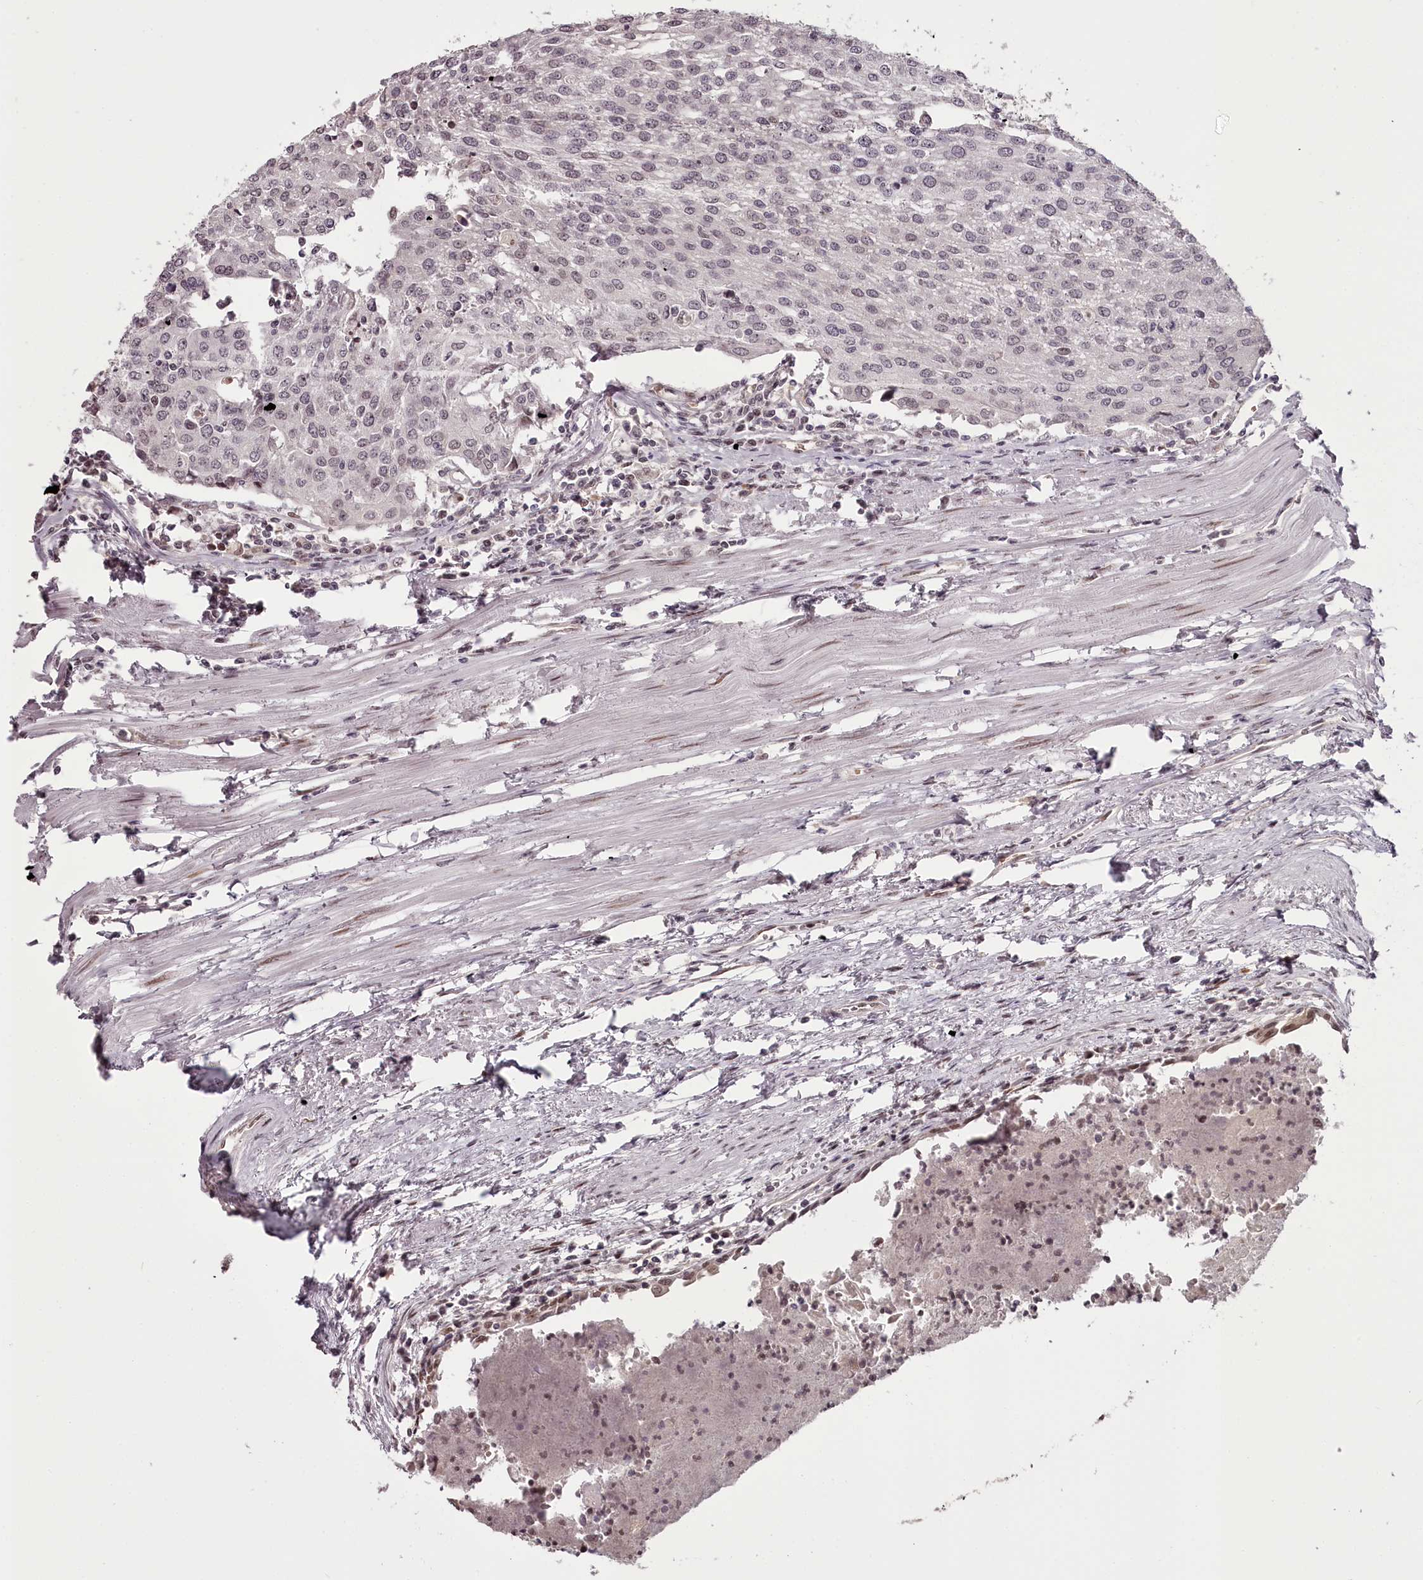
{"staining": {"intensity": "negative", "quantity": "none", "location": "none"}, "tissue": "urothelial cancer", "cell_type": "Tumor cells", "image_type": "cancer", "snomed": [{"axis": "morphology", "description": "Urothelial carcinoma, High grade"}, {"axis": "topography", "description": "Urinary bladder"}], "caption": "Human urothelial cancer stained for a protein using immunohistochemistry demonstrates no expression in tumor cells.", "gene": "THYN1", "patient": {"sex": "female", "age": 85}}